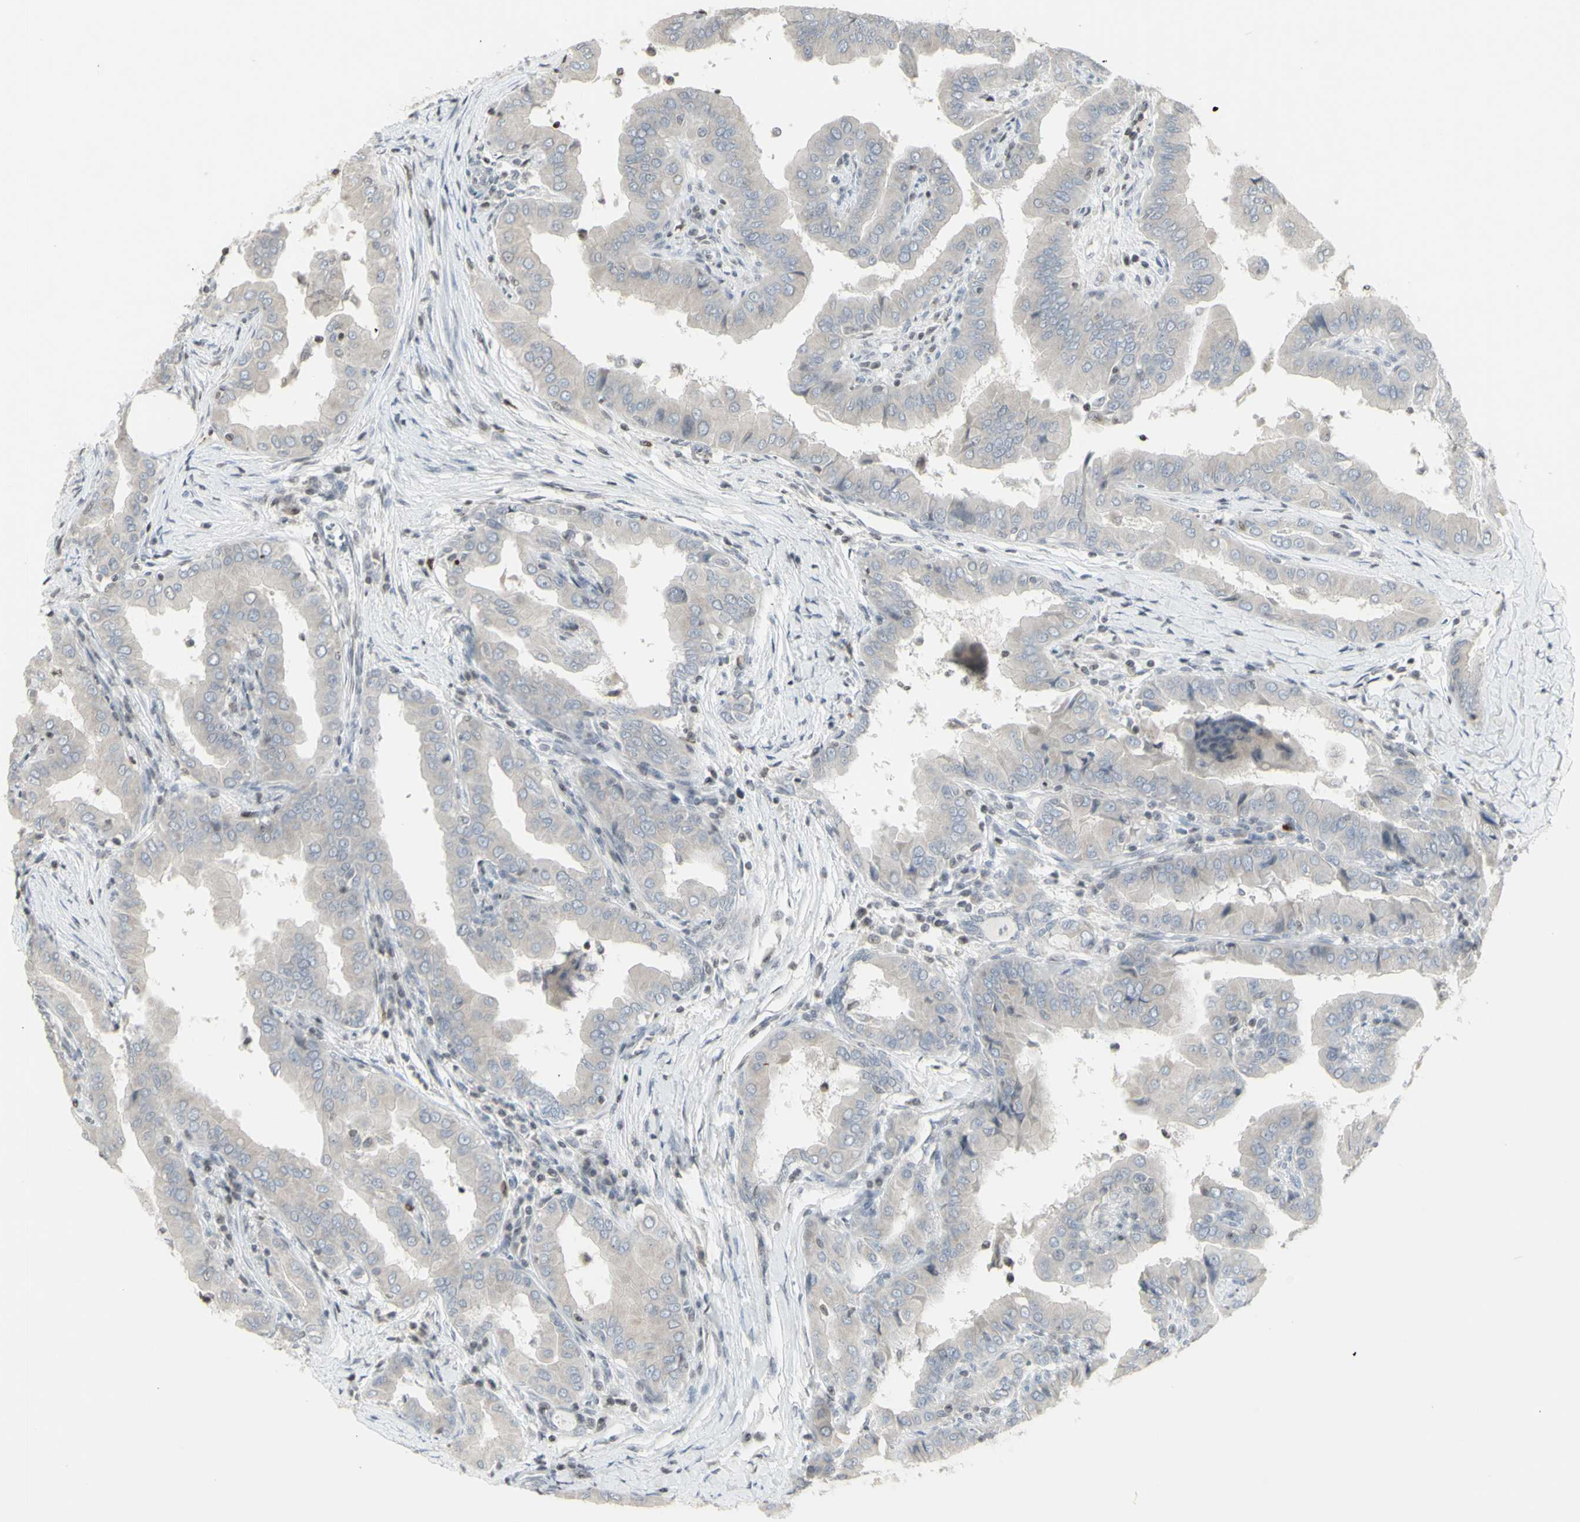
{"staining": {"intensity": "negative", "quantity": "none", "location": "none"}, "tissue": "thyroid cancer", "cell_type": "Tumor cells", "image_type": "cancer", "snomed": [{"axis": "morphology", "description": "Papillary adenocarcinoma, NOS"}, {"axis": "topography", "description": "Thyroid gland"}], "caption": "This is a photomicrograph of immunohistochemistry (IHC) staining of thyroid cancer (papillary adenocarcinoma), which shows no expression in tumor cells.", "gene": "MUC5AC", "patient": {"sex": "male", "age": 33}}